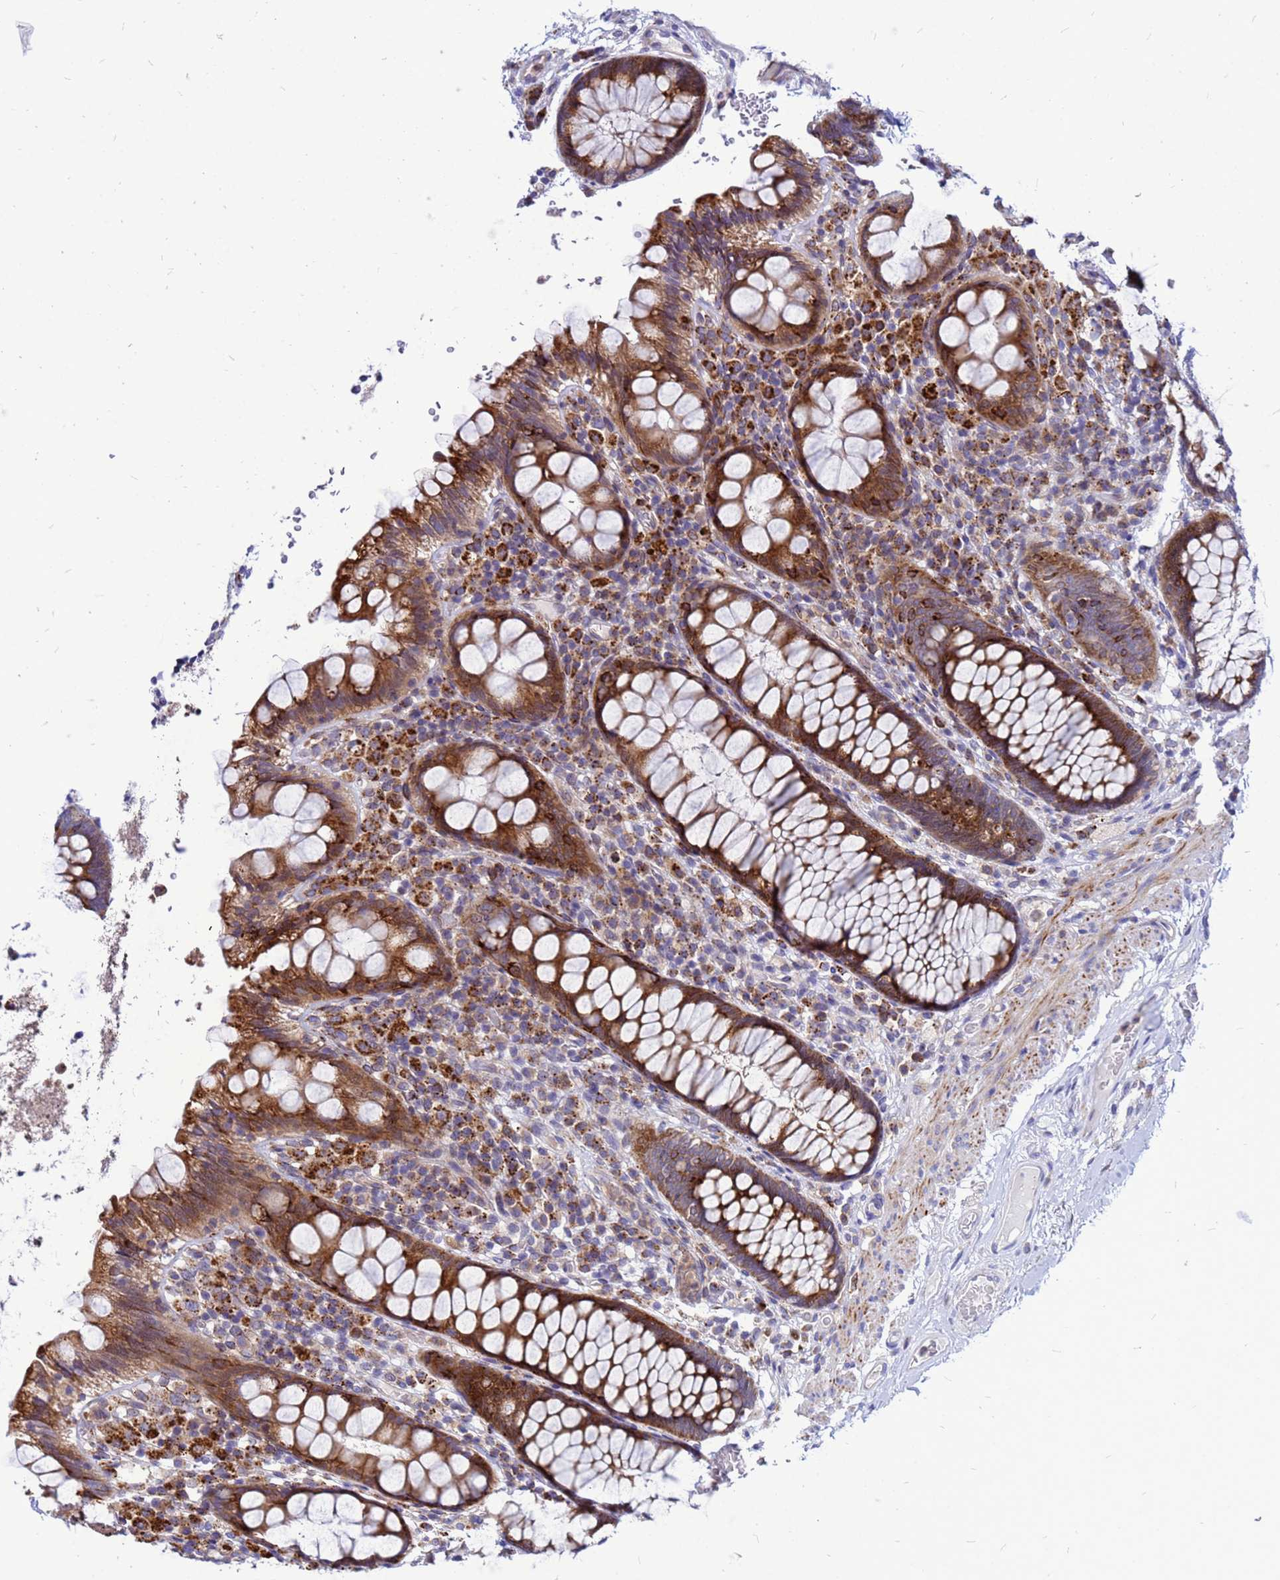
{"staining": {"intensity": "strong", "quantity": ">75%", "location": "cytoplasmic/membranous"}, "tissue": "rectum", "cell_type": "Glandular cells", "image_type": "normal", "snomed": [{"axis": "morphology", "description": "Normal tissue, NOS"}, {"axis": "topography", "description": "Rectum"}], "caption": "Brown immunohistochemical staining in unremarkable human rectum displays strong cytoplasmic/membranous expression in about >75% of glandular cells. (IHC, brightfield microscopy, high magnification).", "gene": "FHIP1A", "patient": {"sex": "male", "age": 83}}